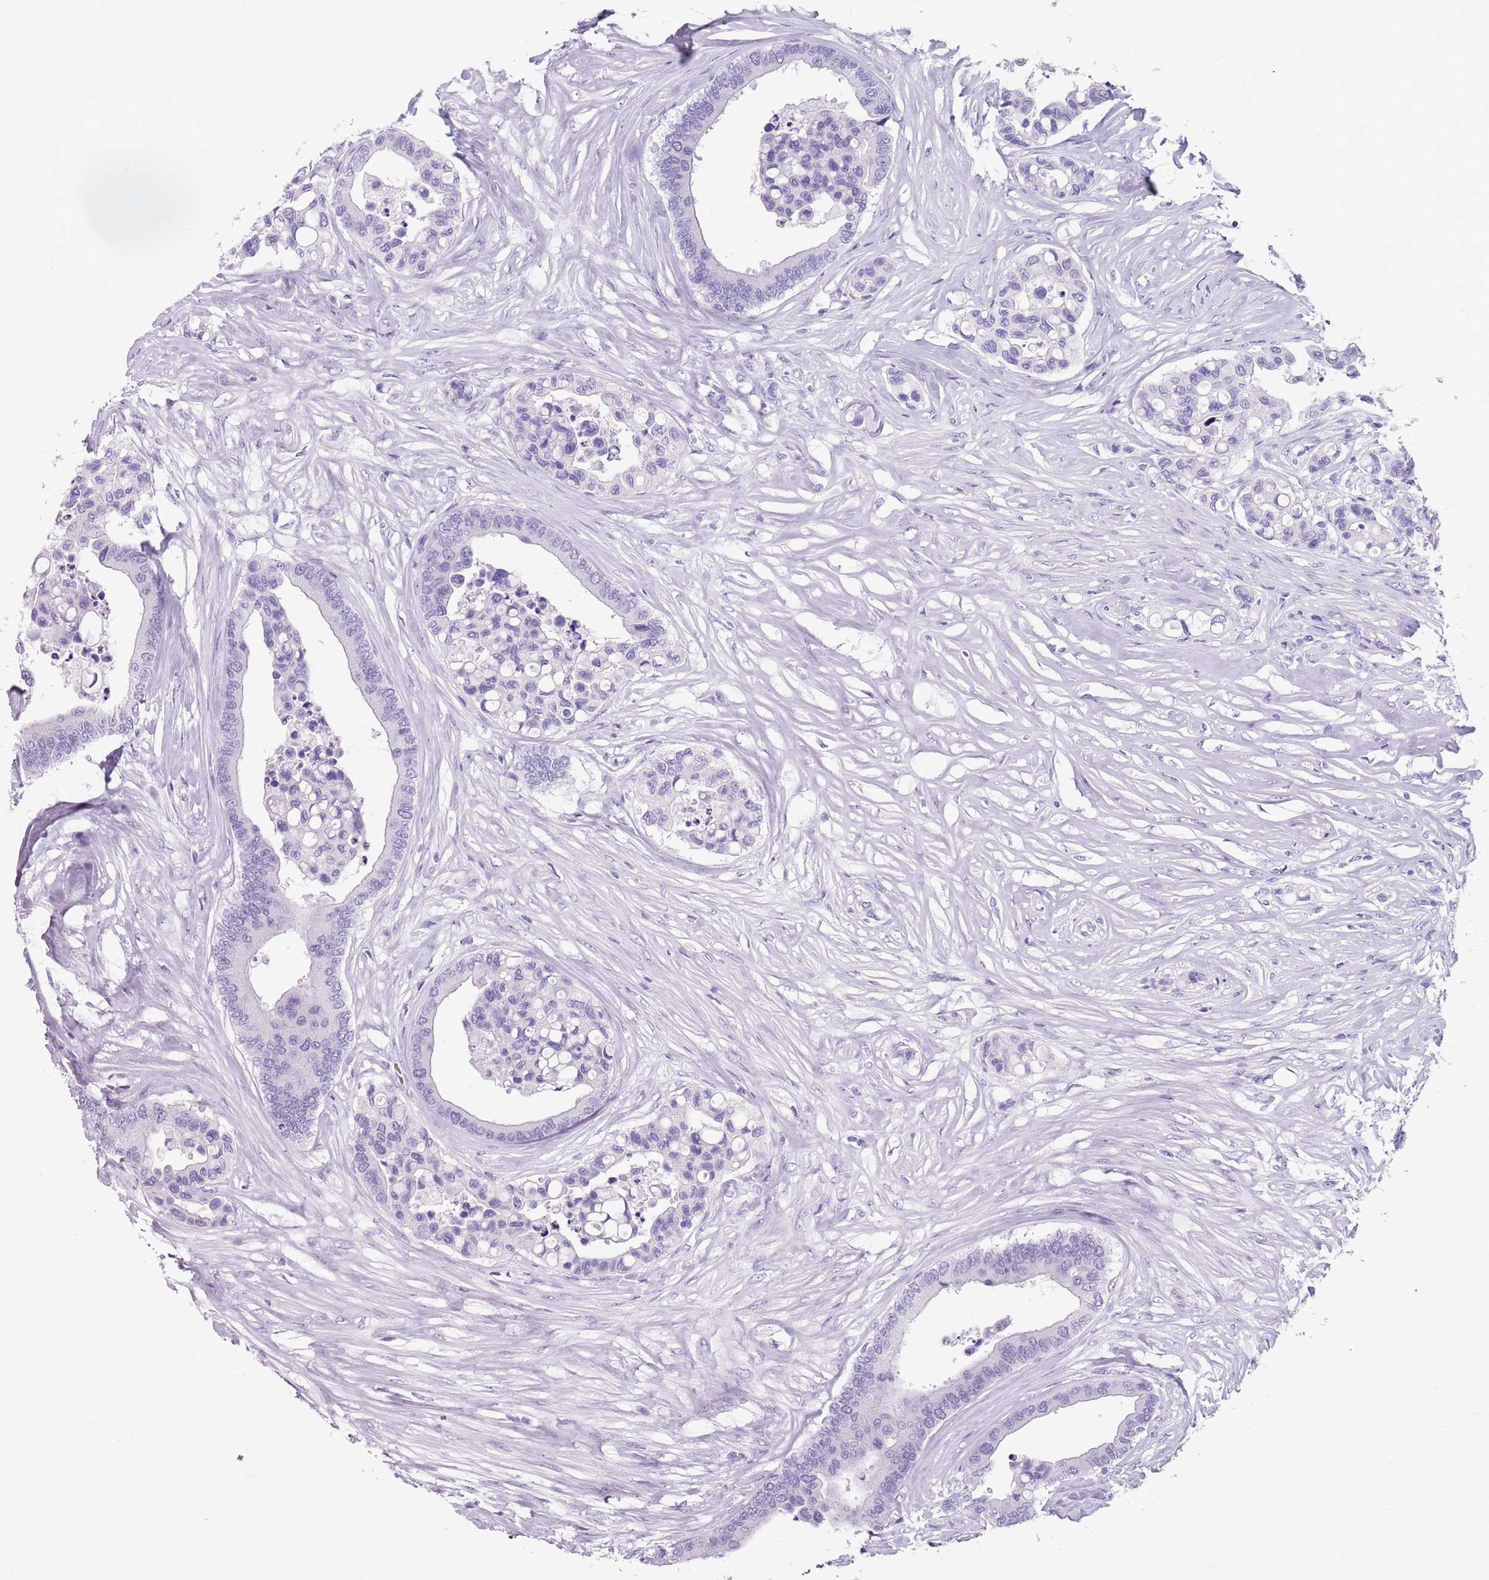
{"staining": {"intensity": "negative", "quantity": "none", "location": "none"}, "tissue": "colorectal cancer", "cell_type": "Tumor cells", "image_type": "cancer", "snomed": [{"axis": "morphology", "description": "Adenocarcinoma, NOS"}, {"axis": "topography", "description": "Colon"}], "caption": "Human adenocarcinoma (colorectal) stained for a protein using immunohistochemistry (IHC) exhibits no positivity in tumor cells.", "gene": "SPESP1", "patient": {"sex": "male", "age": 82}}